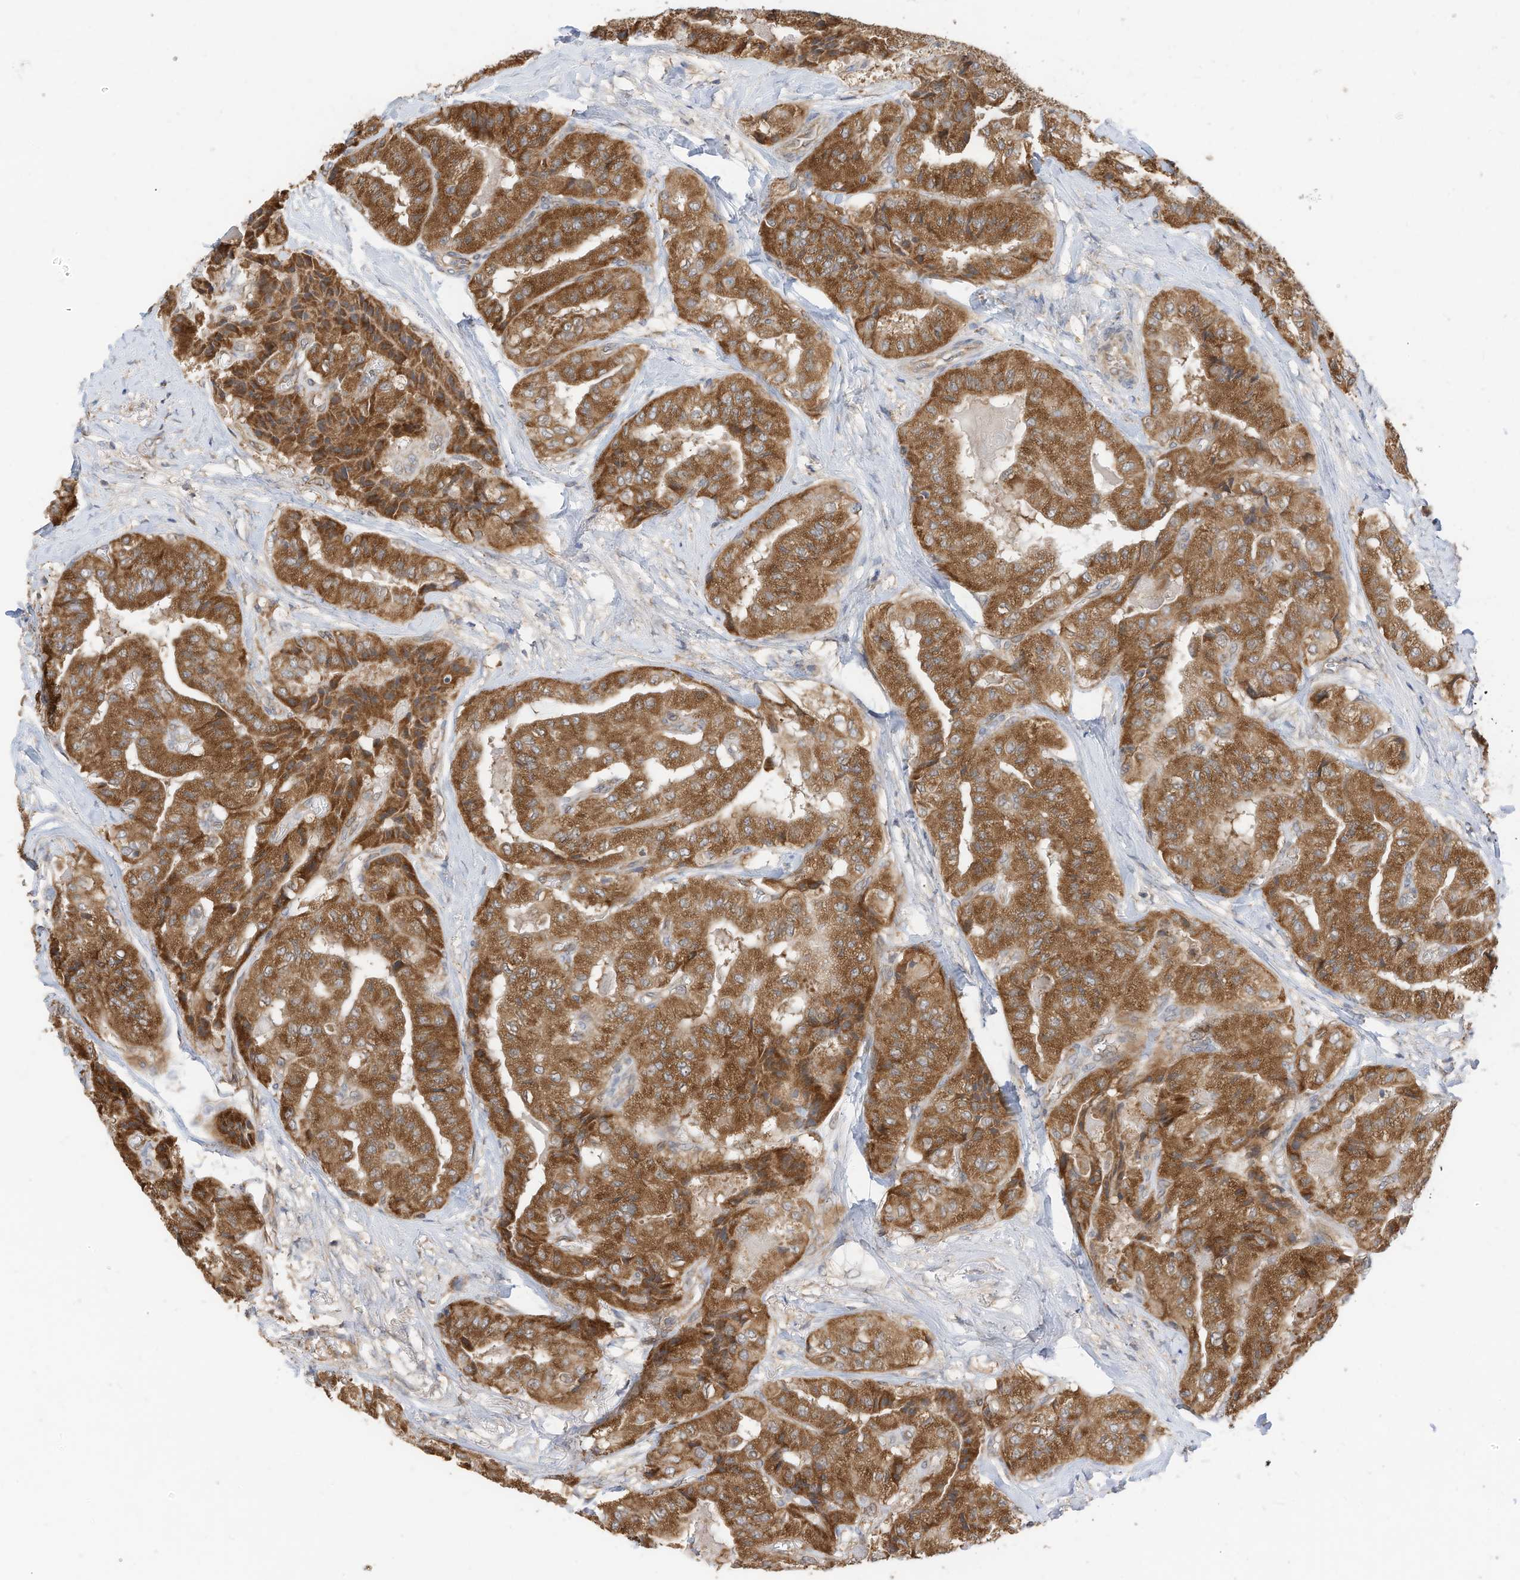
{"staining": {"intensity": "strong", "quantity": ">75%", "location": "cytoplasmic/membranous"}, "tissue": "thyroid cancer", "cell_type": "Tumor cells", "image_type": "cancer", "snomed": [{"axis": "morphology", "description": "Papillary adenocarcinoma, NOS"}, {"axis": "topography", "description": "Thyroid gland"}], "caption": "About >75% of tumor cells in thyroid cancer (papillary adenocarcinoma) display strong cytoplasmic/membranous protein expression as visualized by brown immunohistochemical staining.", "gene": "METTL6", "patient": {"sex": "female", "age": 59}}